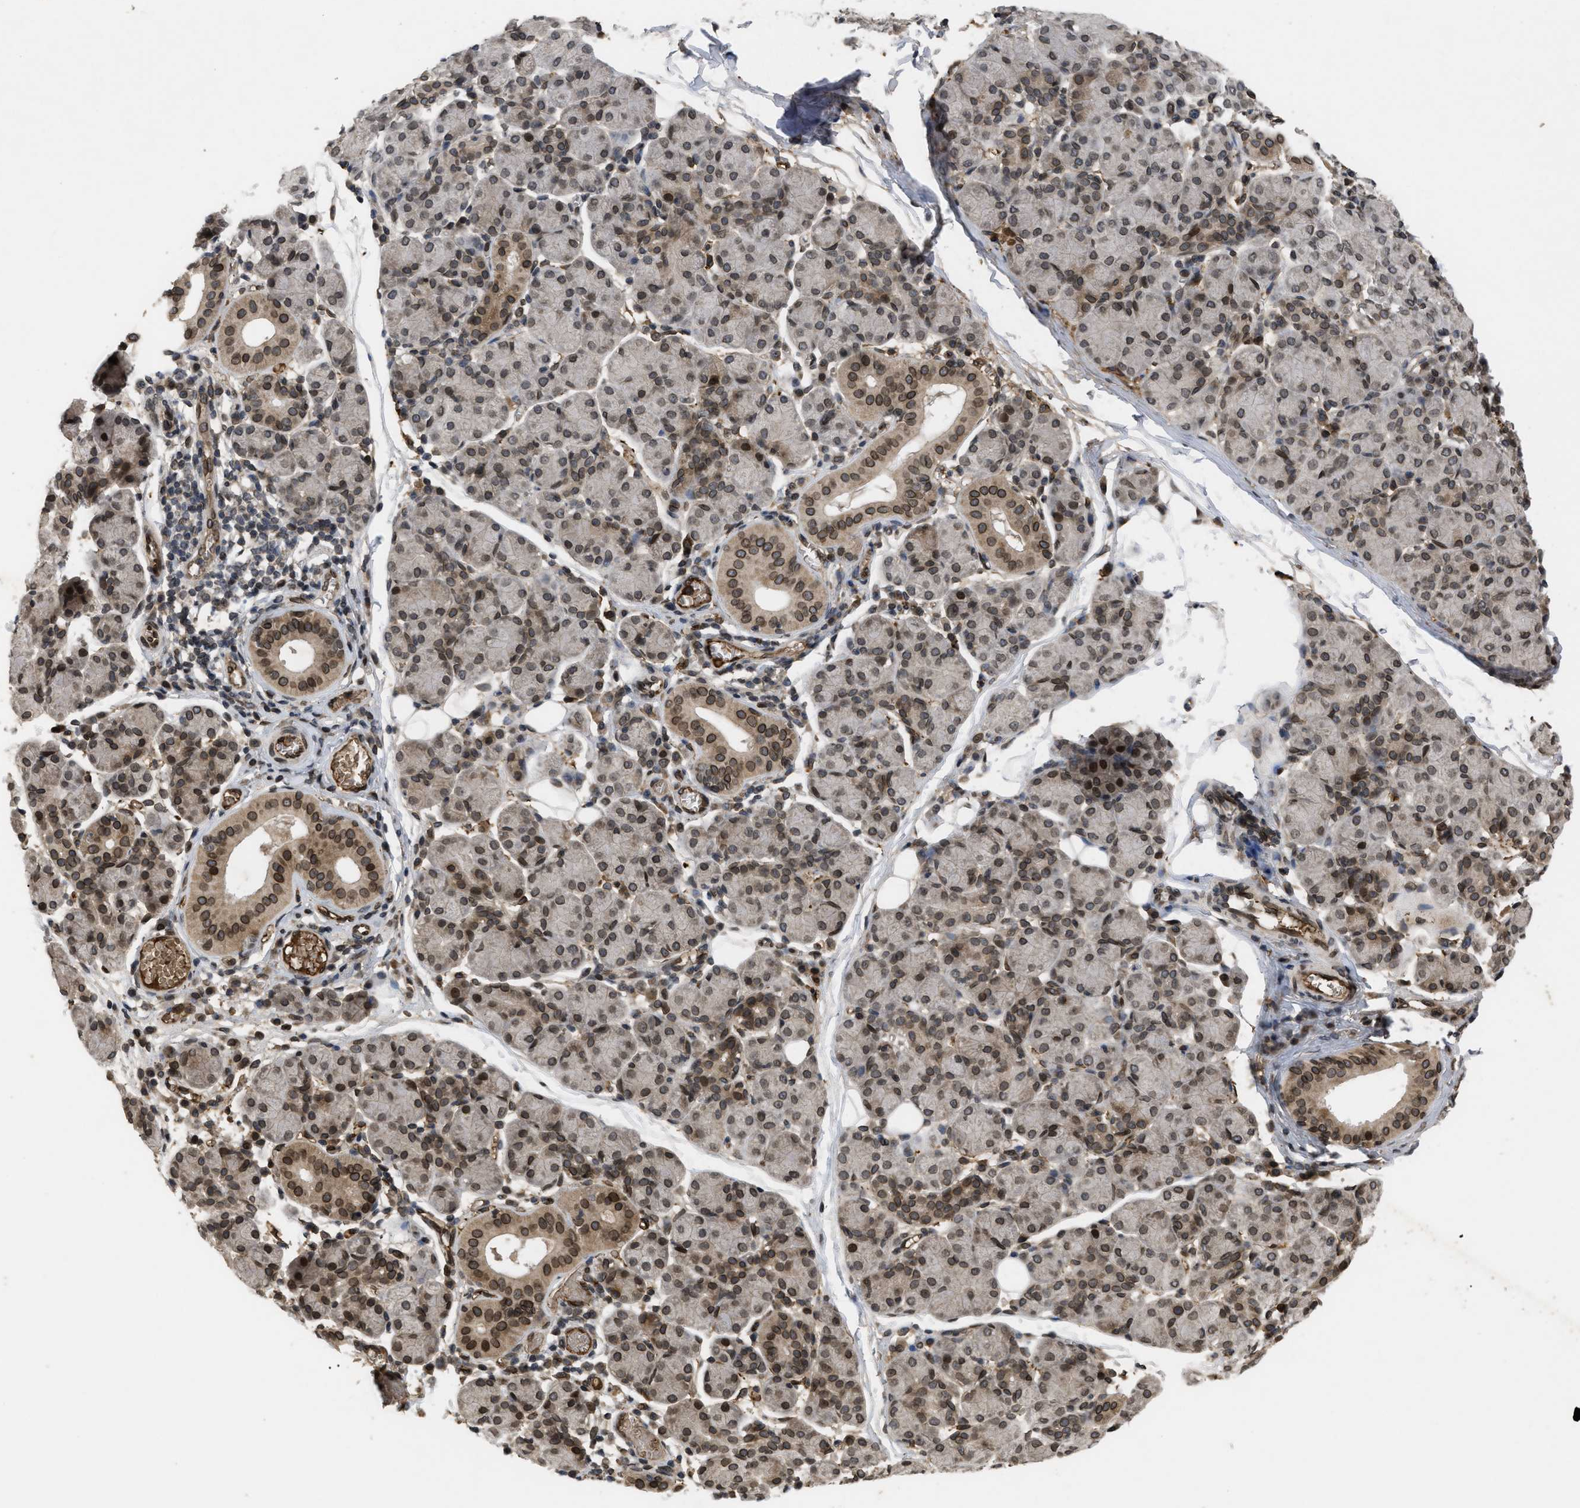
{"staining": {"intensity": "moderate", "quantity": ">75%", "location": "cytoplasmic/membranous,nuclear"}, "tissue": "salivary gland", "cell_type": "Glandular cells", "image_type": "normal", "snomed": [{"axis": "morphology", "description": "Normal tissue, NOS"}, {"axis": "morphology", "description": "Inflammation, NOS"}, {"axis": "topography", "description": "Lymph node"}, {"axis": "topography", "description": "Salivary gland"}], "caption": "A high-resolution image shows IHC staining of normal salivary gland, which demonstrates moderate cytoplasmic/membranous,nuclear positivity in about >75% of glandular cells.", "gene": "CRY1", "patient": {"sex": "male", "age": 3}}